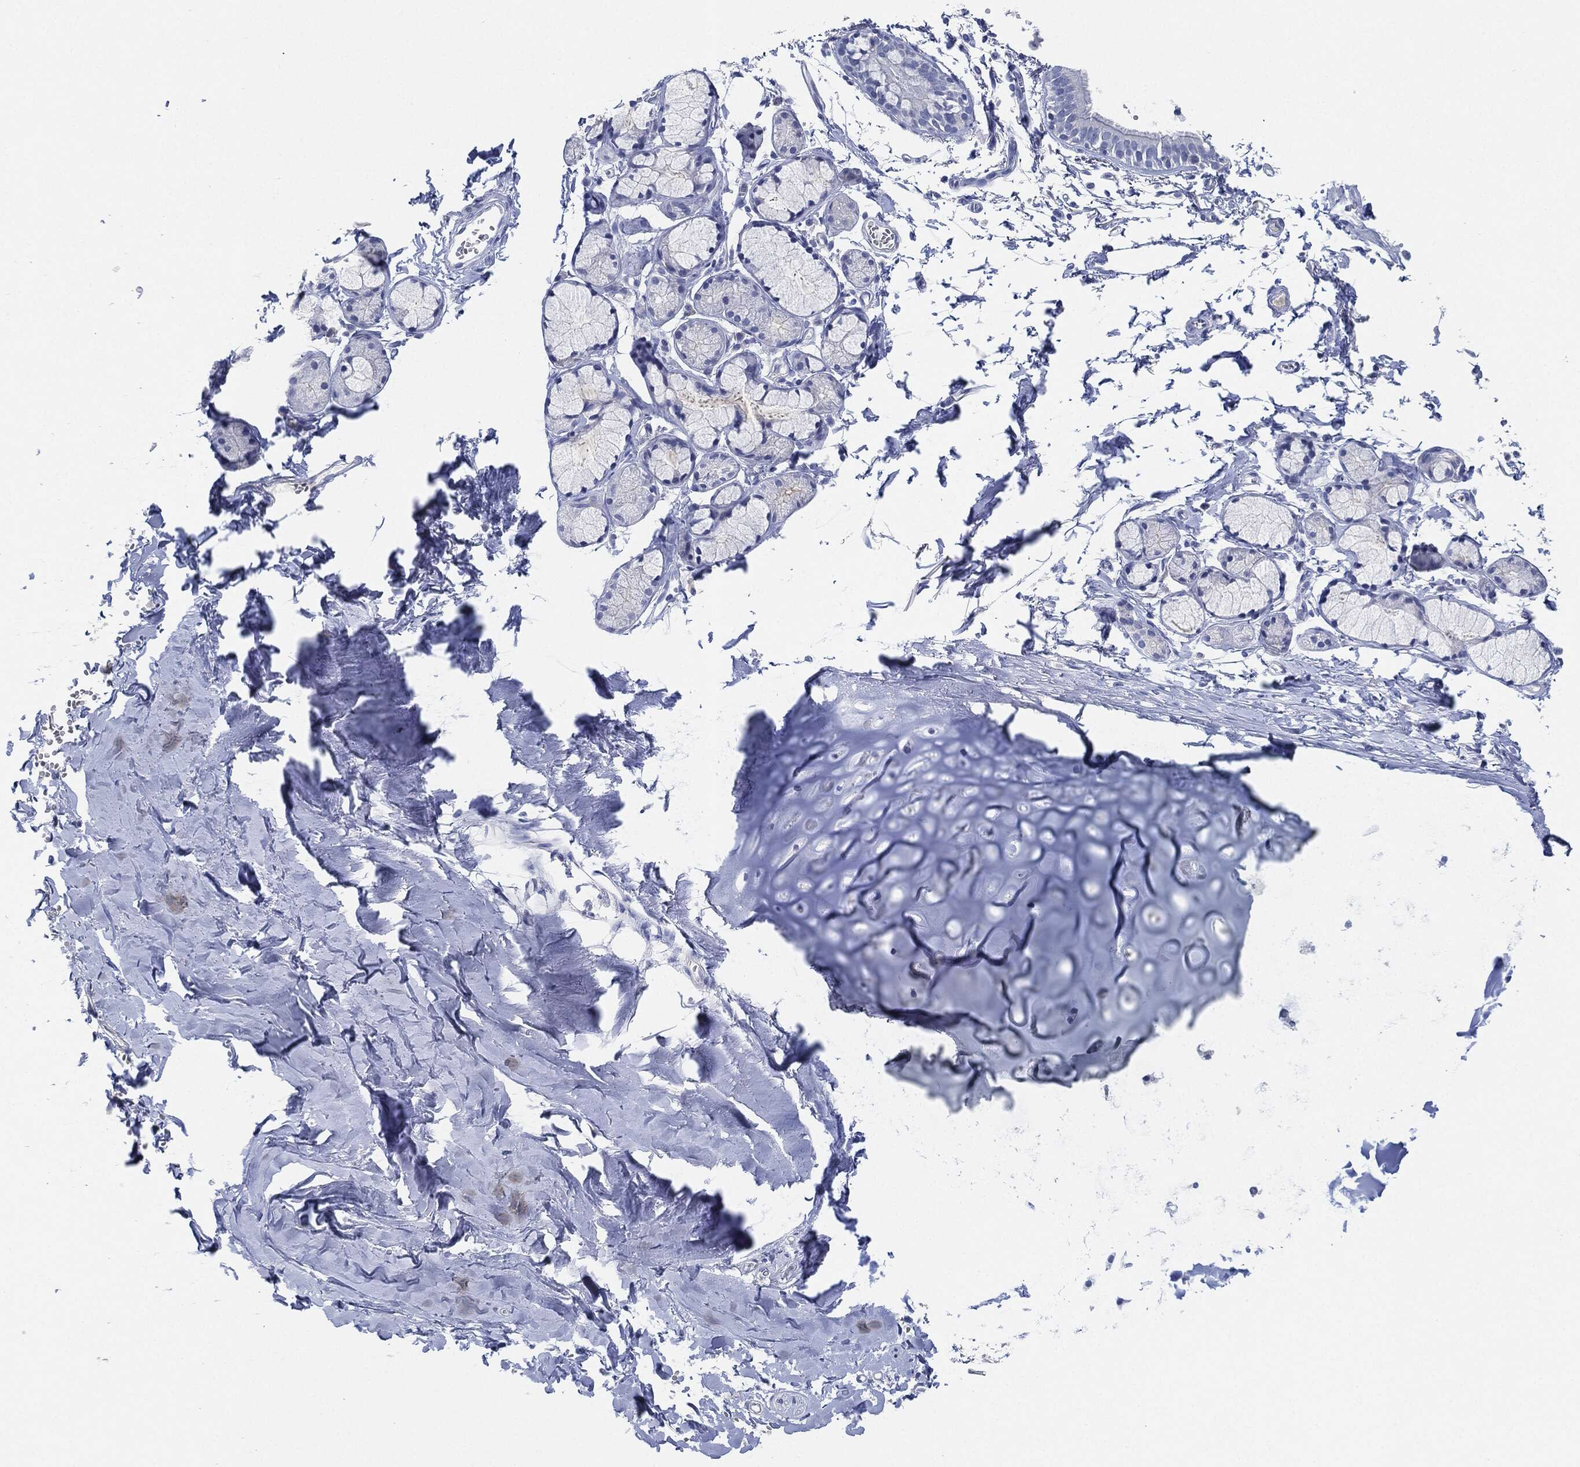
{"staining": {"intensity": "negative", "quantity": "none", "location": "none"}, "tissue": "bronchus", "cell_type": "Respiratory epithelial cells", "image_type": "normal", "snomed": [{"axis": "morphology", "description": "Normal tissue, NOS"}, {"axis": "topography", "description": "Cartilage tissue"}, {"axis": "topography", "description": "Bronchus"}, {"axis": "topography", "description": "Peripheral nerve tissue"}], "caption": "Micrograph shows no significant protein staining in respiratory epithelial cells of benign bronchus. (Stains: DAB IHC with hematoxylin counter stain, Microscopy: brightfield microscopy at high magnification).", "gene": "AFP", "patient": {"sex": "female", "age": 59}}